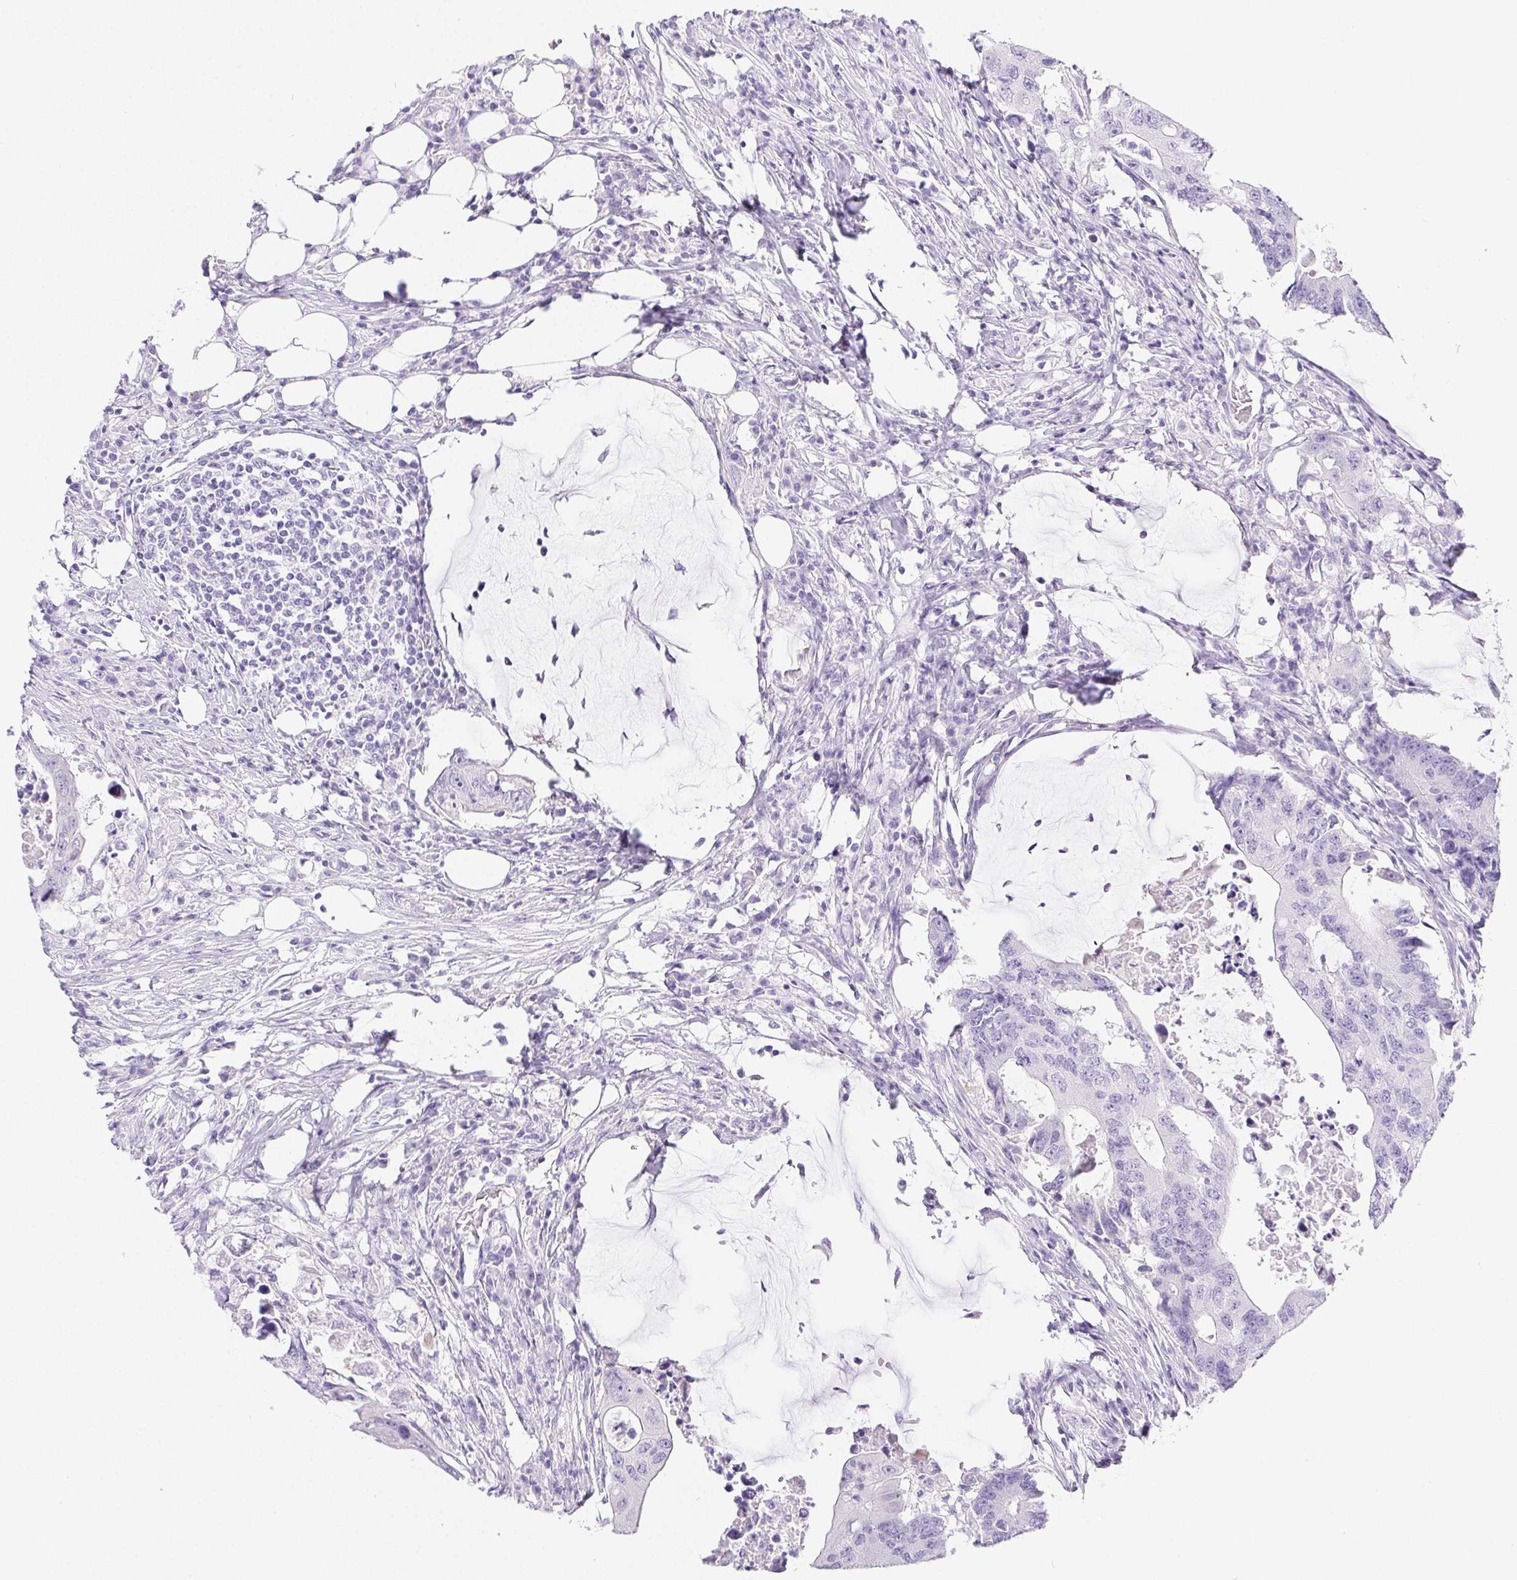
{"staining": {"intensity": "negative", "quantity": "none", "location": "none"}, "tissue": "colorectal cancer", "cell_type": "Tumor cells", "image_type": "cancer", "snomed": [{"axis": "morphology", "description": "Adenocarcinoma, NOS"}, {"axis": "topography", "description": "Colon"}], "caption": "Adenocarcinoma (colorectal) was stained to show a protein in brown. There is no significant expression in tumor cells.", "gene": "PNLIP", "patient": {"sex": "male", "age": 71}}